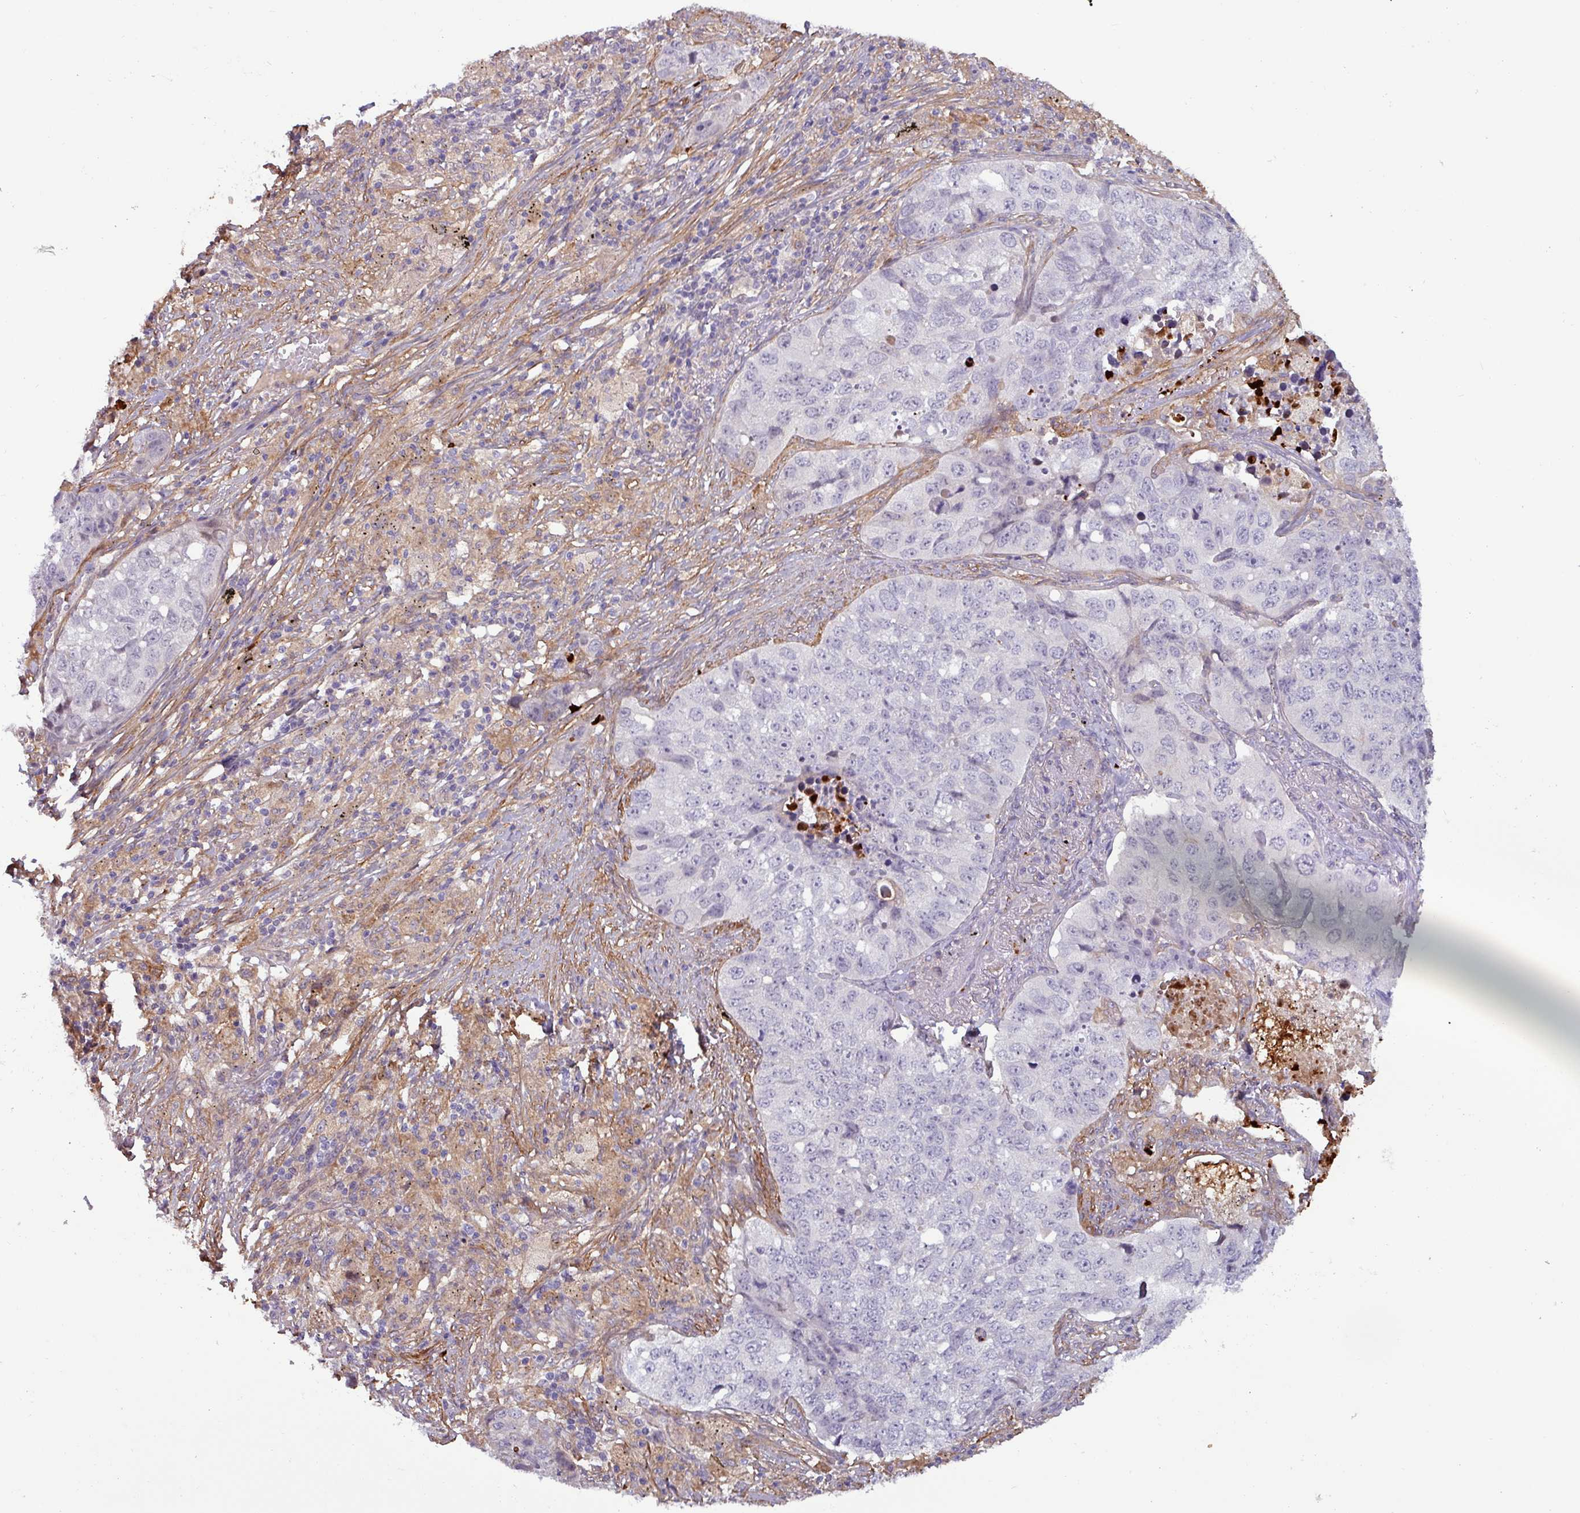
{"staining": {"intensity": "negative", "quantity": "none", "location": "none"}, "tissue": "lung cancer", "cell_type": "Tumor cells", "image_type": "cancer", "snomed": [{"axis": "morphology", "description": "Squamous cell carcinoma, NOS"}, {"axis": "topography", "description": "Lung"}], "caption": "This is an immunohistochemistry (IHC) micrograph of lung squamous cell carcinoma. There is no positivity in tumor cells.", "gene": "PCED1A", "patient": {"sex": "male", "age": 60}}